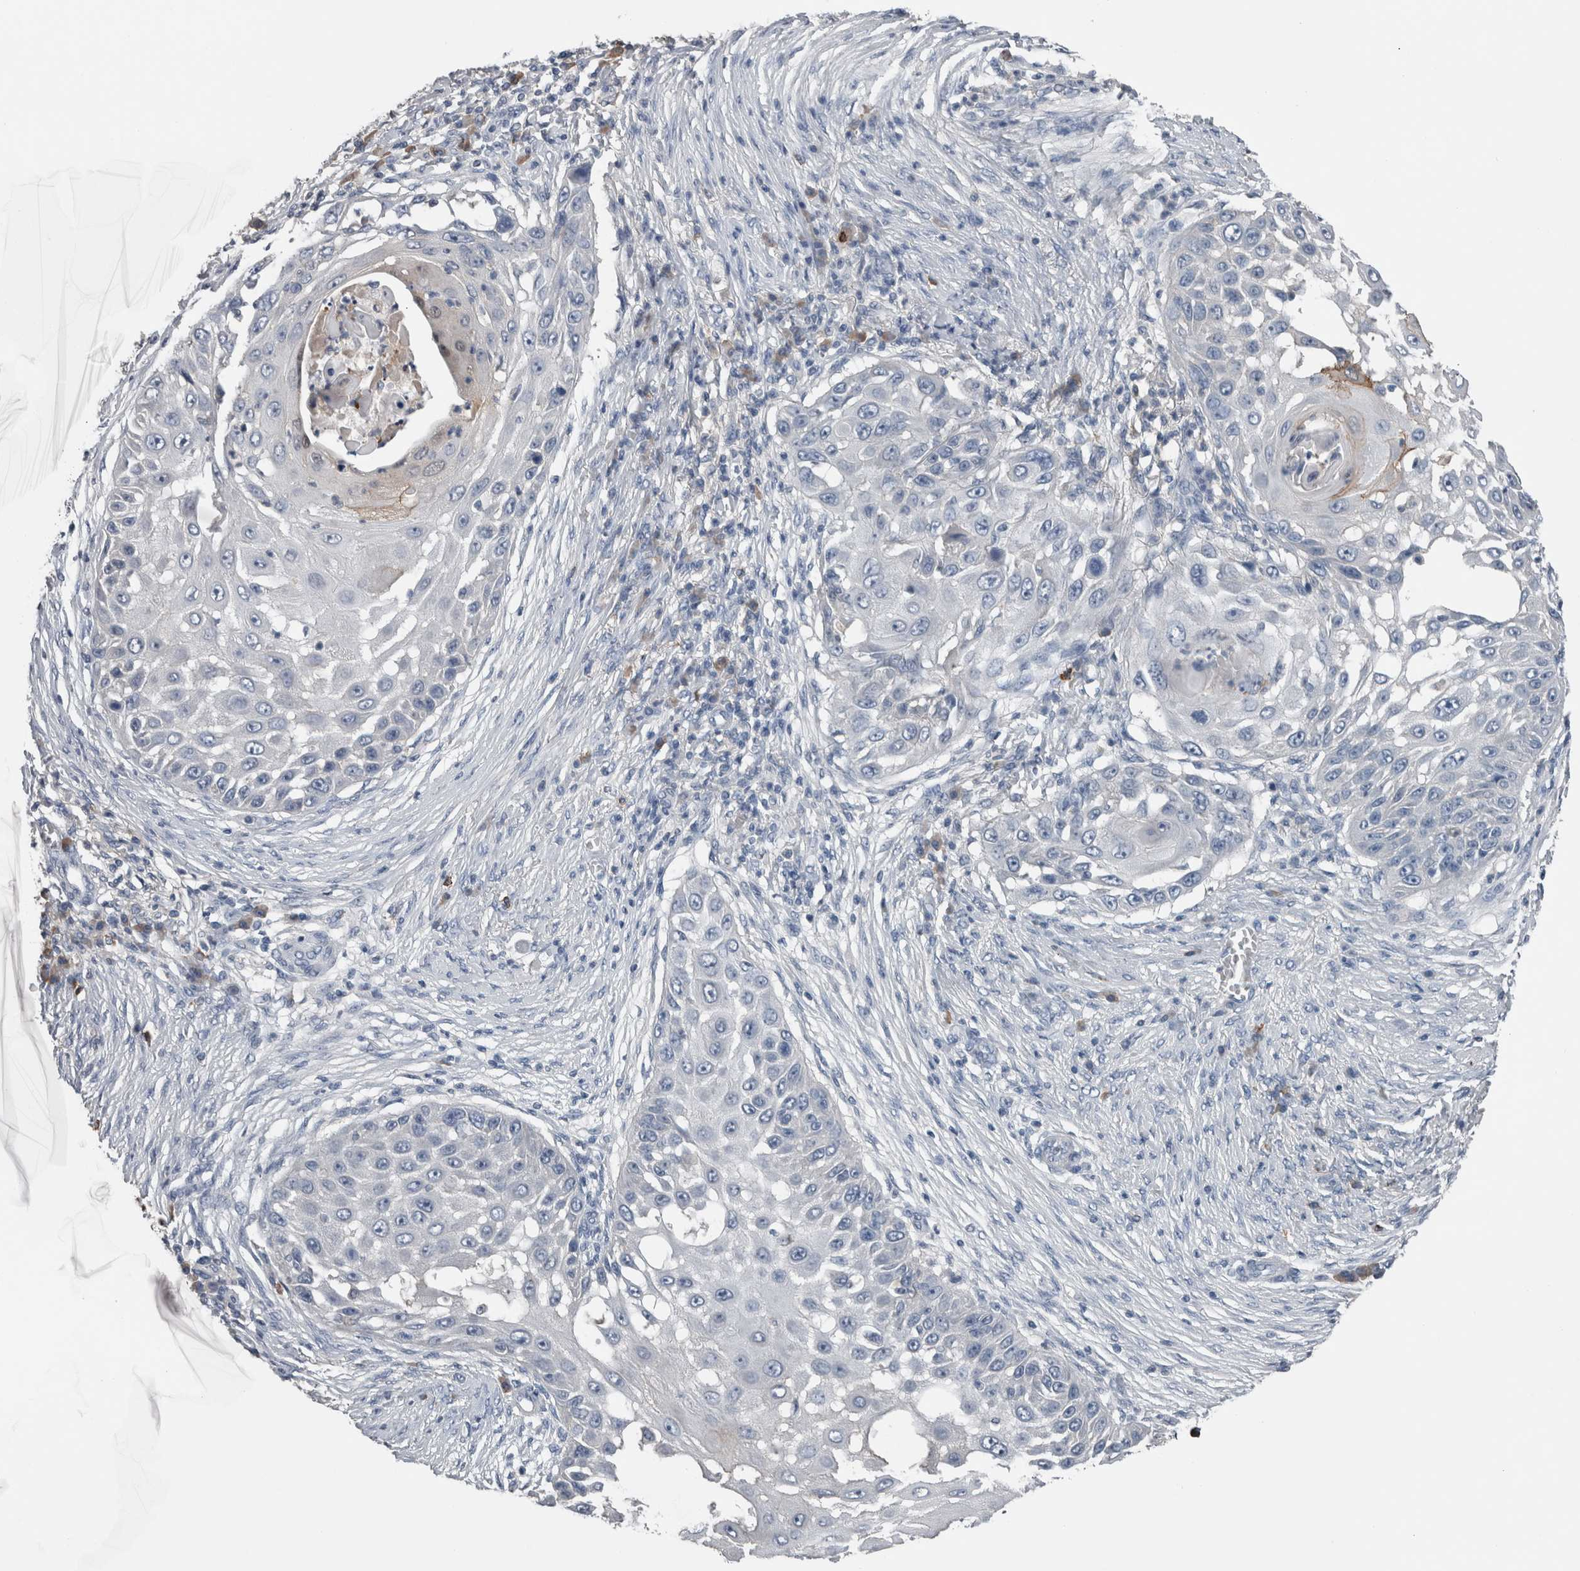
{"staining": {"intensity": "negative", "quantity": "none", "location": "none"}, "tissue": "skin cancer", "cell_type": "Tumor cells", "image_type": "cancer", "snomed": [{"axis": "morphology", "description": "Squamous cell carcinoma, NOS"}, {"axis": "topography", "description": "Skin"}], "caption": "Skin squamous cell carcinoma was stained to show a protein in brown. There is no significant staining in tumor cells. (DAB IHC, high magnification).", "gene": "CRNN", "patient": {"sex": "female", "age": 44}}